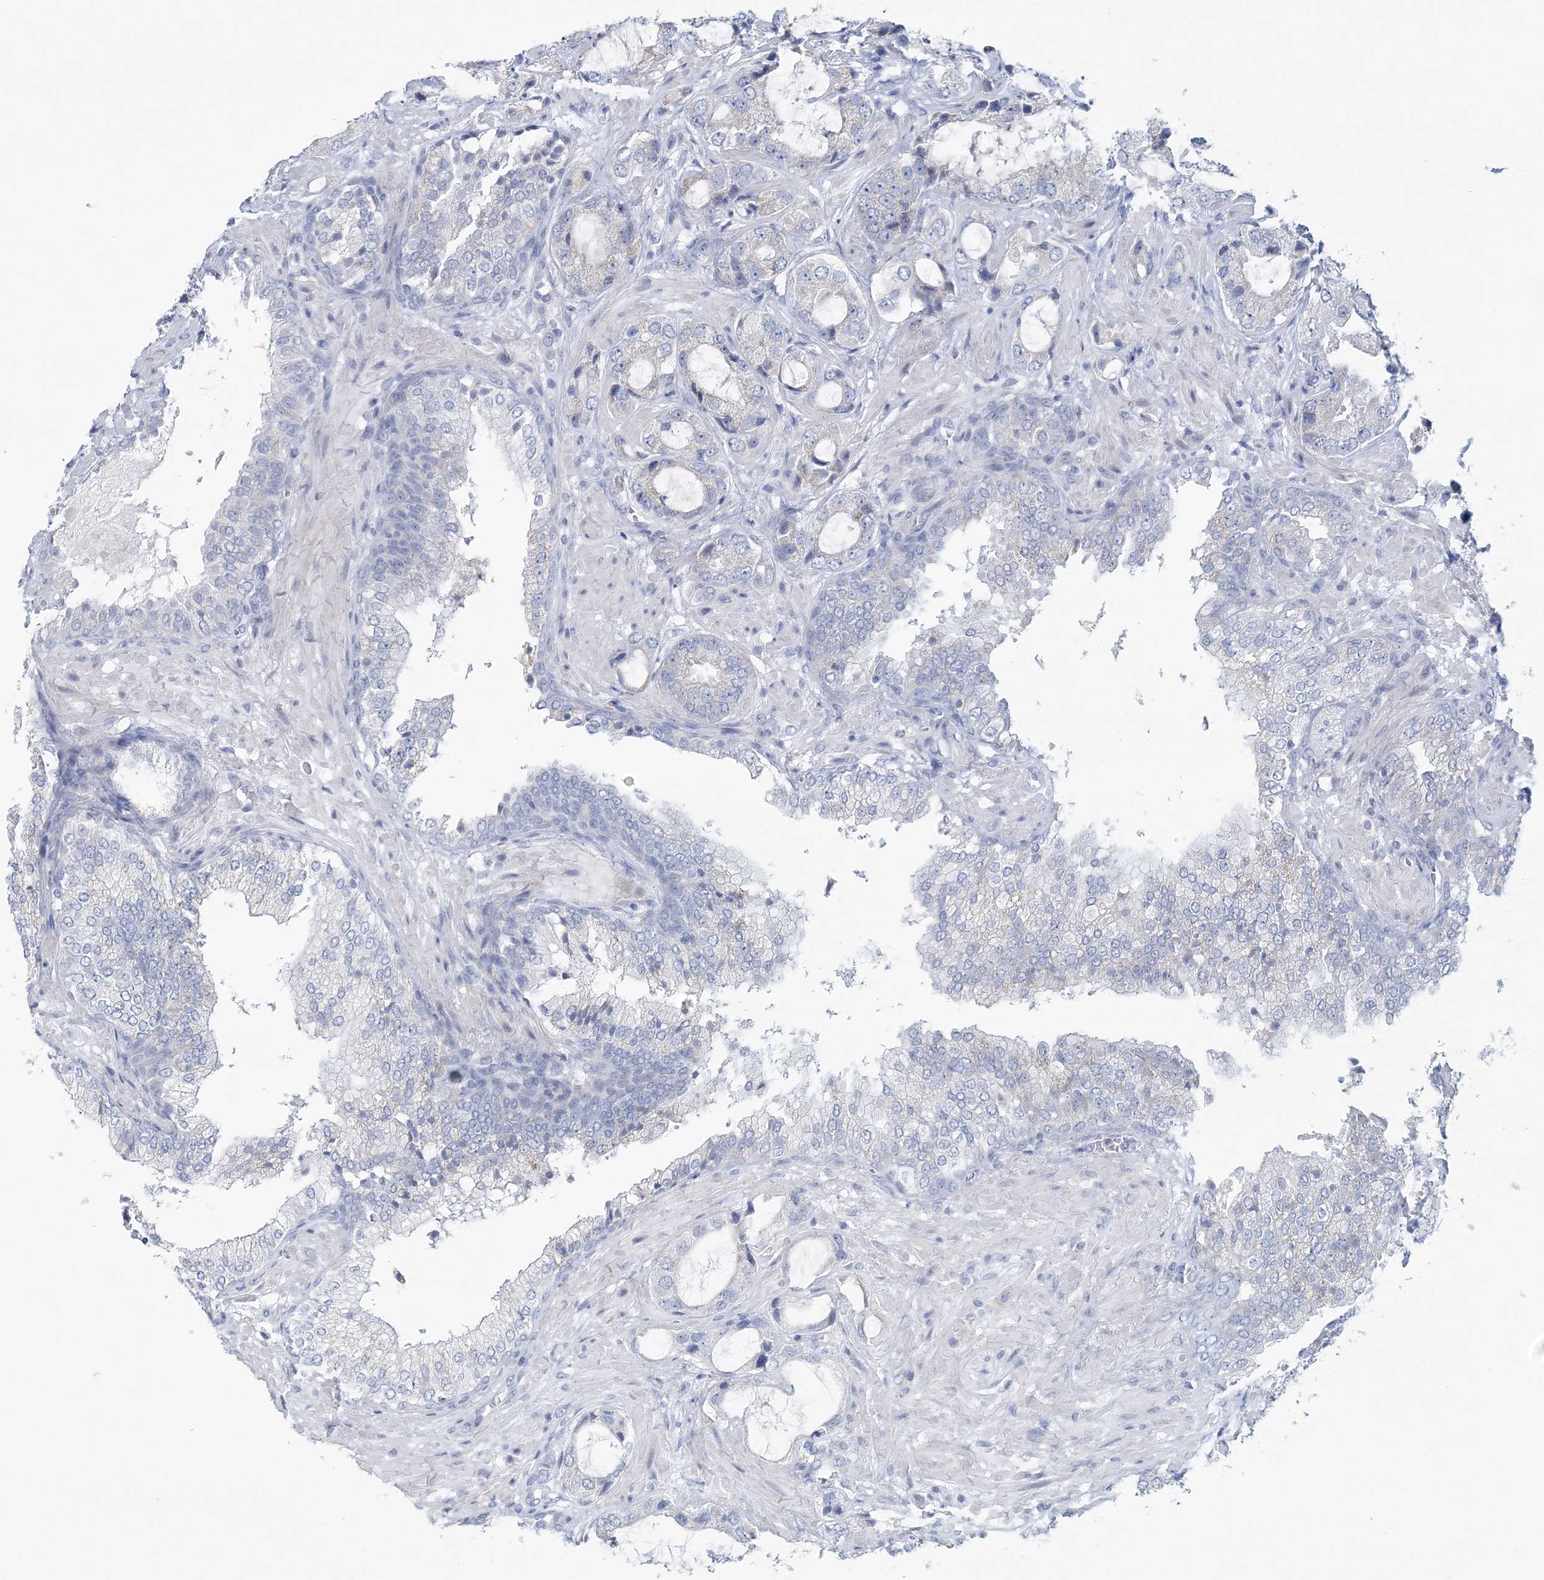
{"staining": {"intensity": "negative", "quantity": "none", "location": "none"}, "tissue": "prostate cancer", "cell_type": "Tumor cells", "image_type": "cancer", "snomed": [{"axis": "morphology", "description": "Normal tissue, NOS"}, {"axis": "morphology", "description": "Adenocarcinoma, High grade"}, {"axis": "topography", "description": "Prostate"}, {"axis": "topography", "description": "Peripheral nerve tissue"}], "caption": "Immunohistochemistry image of neoplastic tissue: prostate adenocarcinoma (high-grade) stained with DAB (3,3'-diaminobenzidine) reveals no significant protein positivity in tumor cells.", "gene": "NIPAL1", "patient": {"sex": "male", "age": 59}}